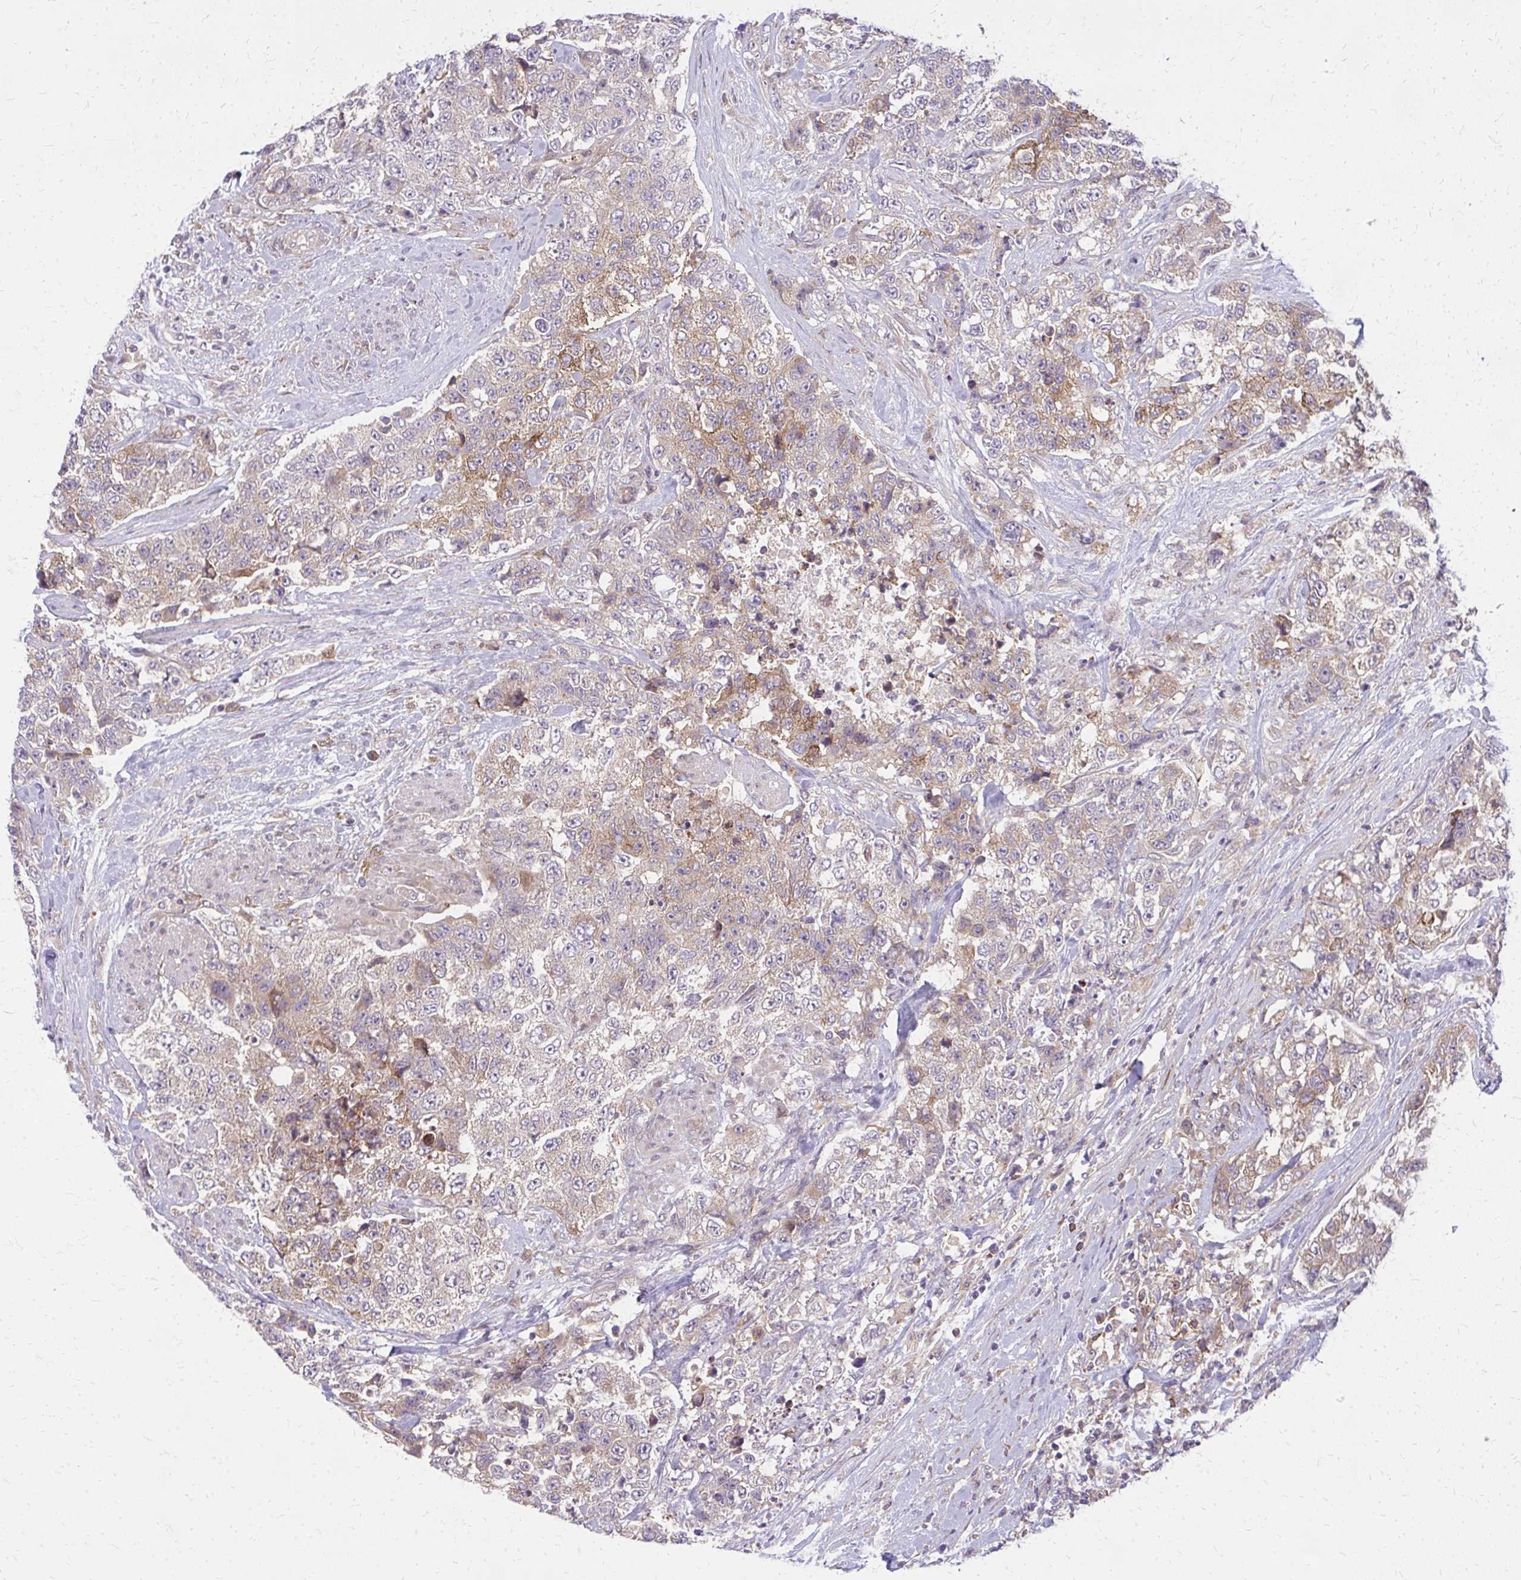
{"staining": {"intensity": "moderate", "quantity": "<25%", "location": "cytoplasmic/membranous"}, "tissue": "urothelial cancer", "cell_type": "Tumor cells", "image_type": "cancer", "snomed": [{"axis": "morphology", "description": "Urothelial carcinoma, High grade"}, {"axis": "topography", "description": "Urinary bladder"}], "caption": "Immunohistochemical staining of urothelial carcinoma (high-grade) displays low levels of moderate cytoplasmic/membranous positivity in about <25% of tumor cells.", "gene": "OXNAD1", "patient": {"sex": "female", "age": 78}}